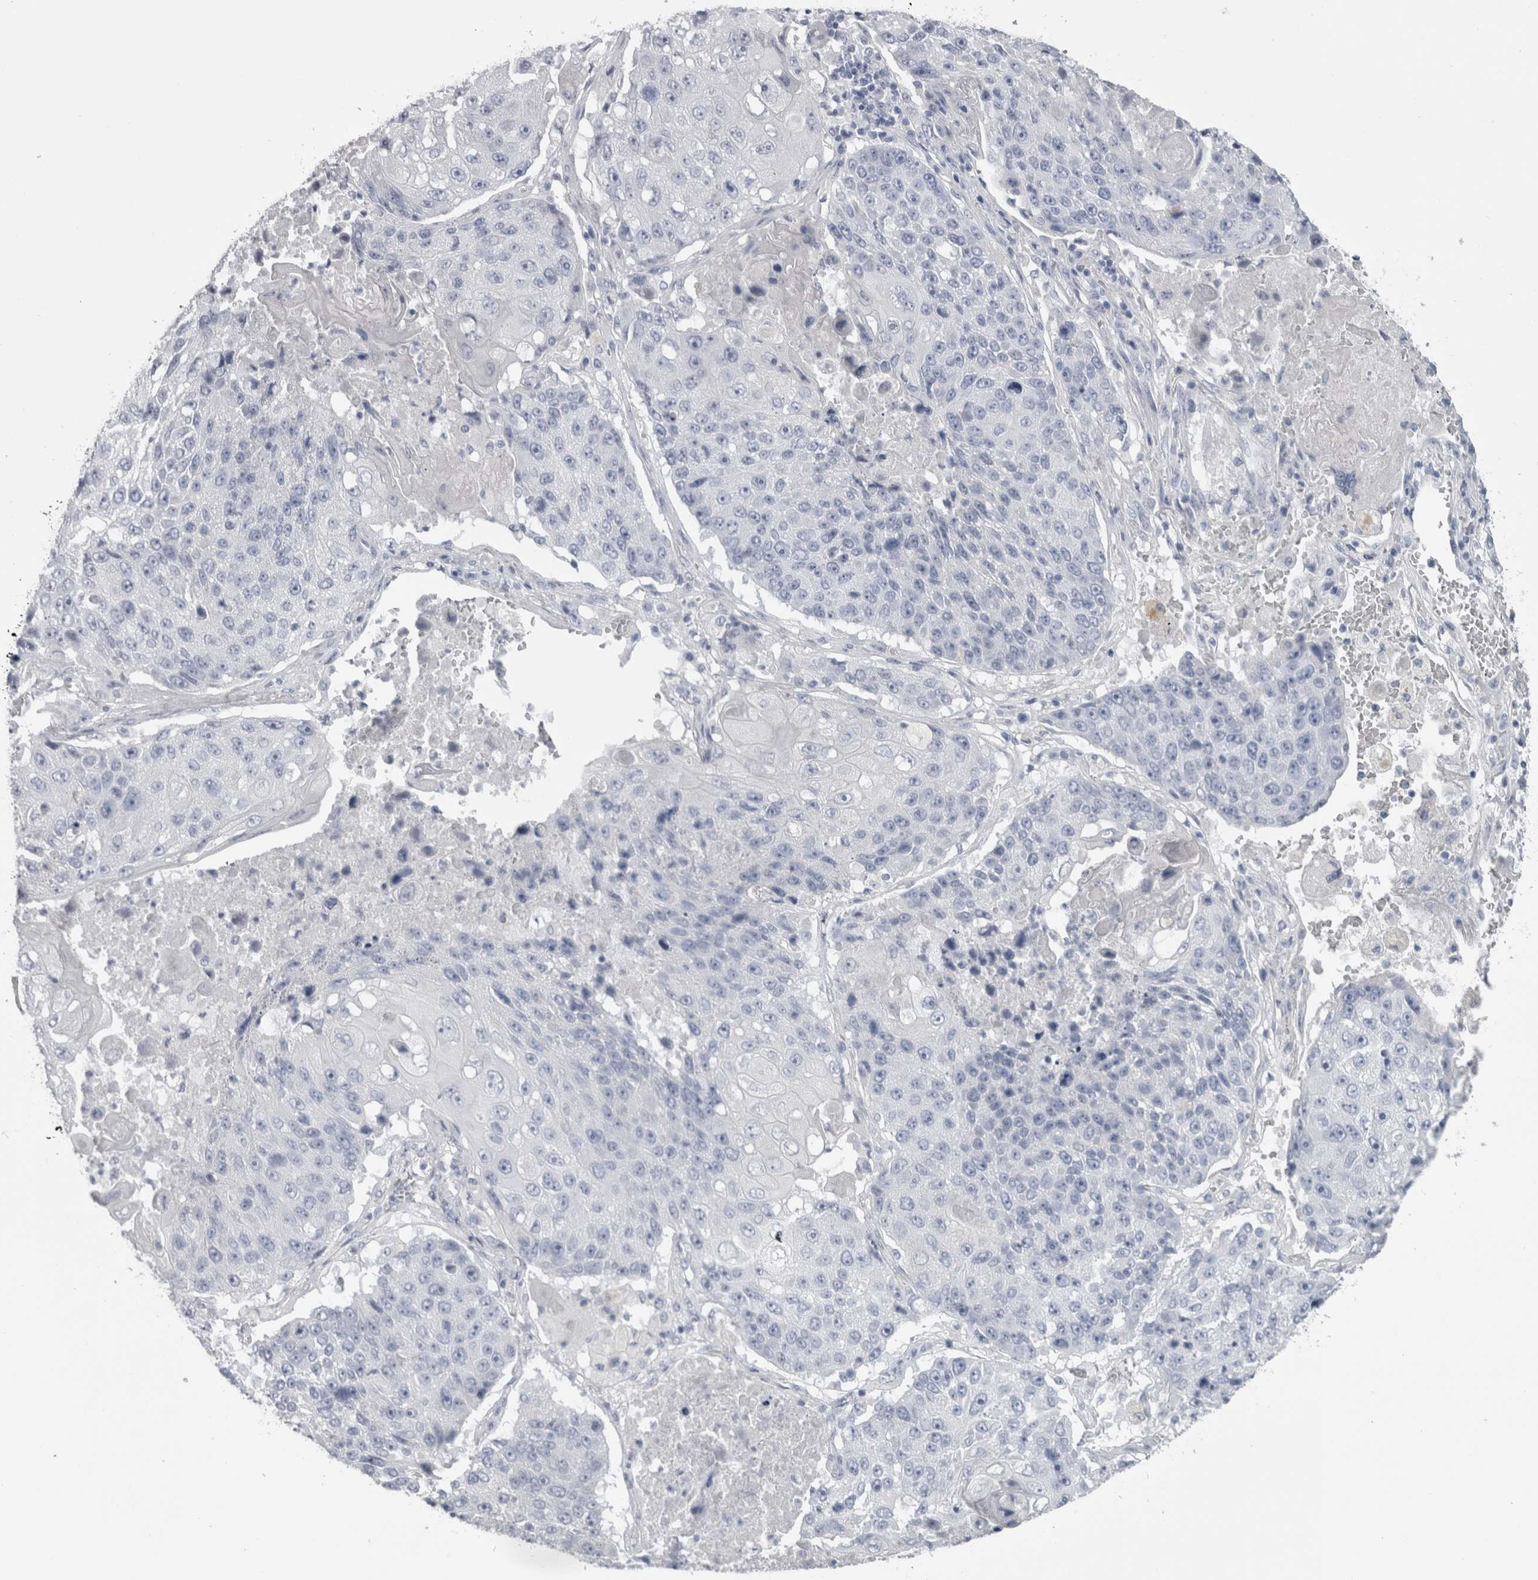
{"staining": {"intensity": "negative", "quantity": "none", "location": "none"}, "tissue": "lung cancer", "cell_type": "Tumor cells", "image_type": "cancer", "snomed": [{"axis": "morphology", "description": "Squamous cell carcinoma, NOS"}, {"axis": "topography", "description": "Lung"}], "caption": "A micrograph of lung cancer (squamous cell carcinoma) stained for a protein reveals no brown staining in tumor cells.", "gene": "MSMB", "patient": {"sex": "male", "age": 61}}